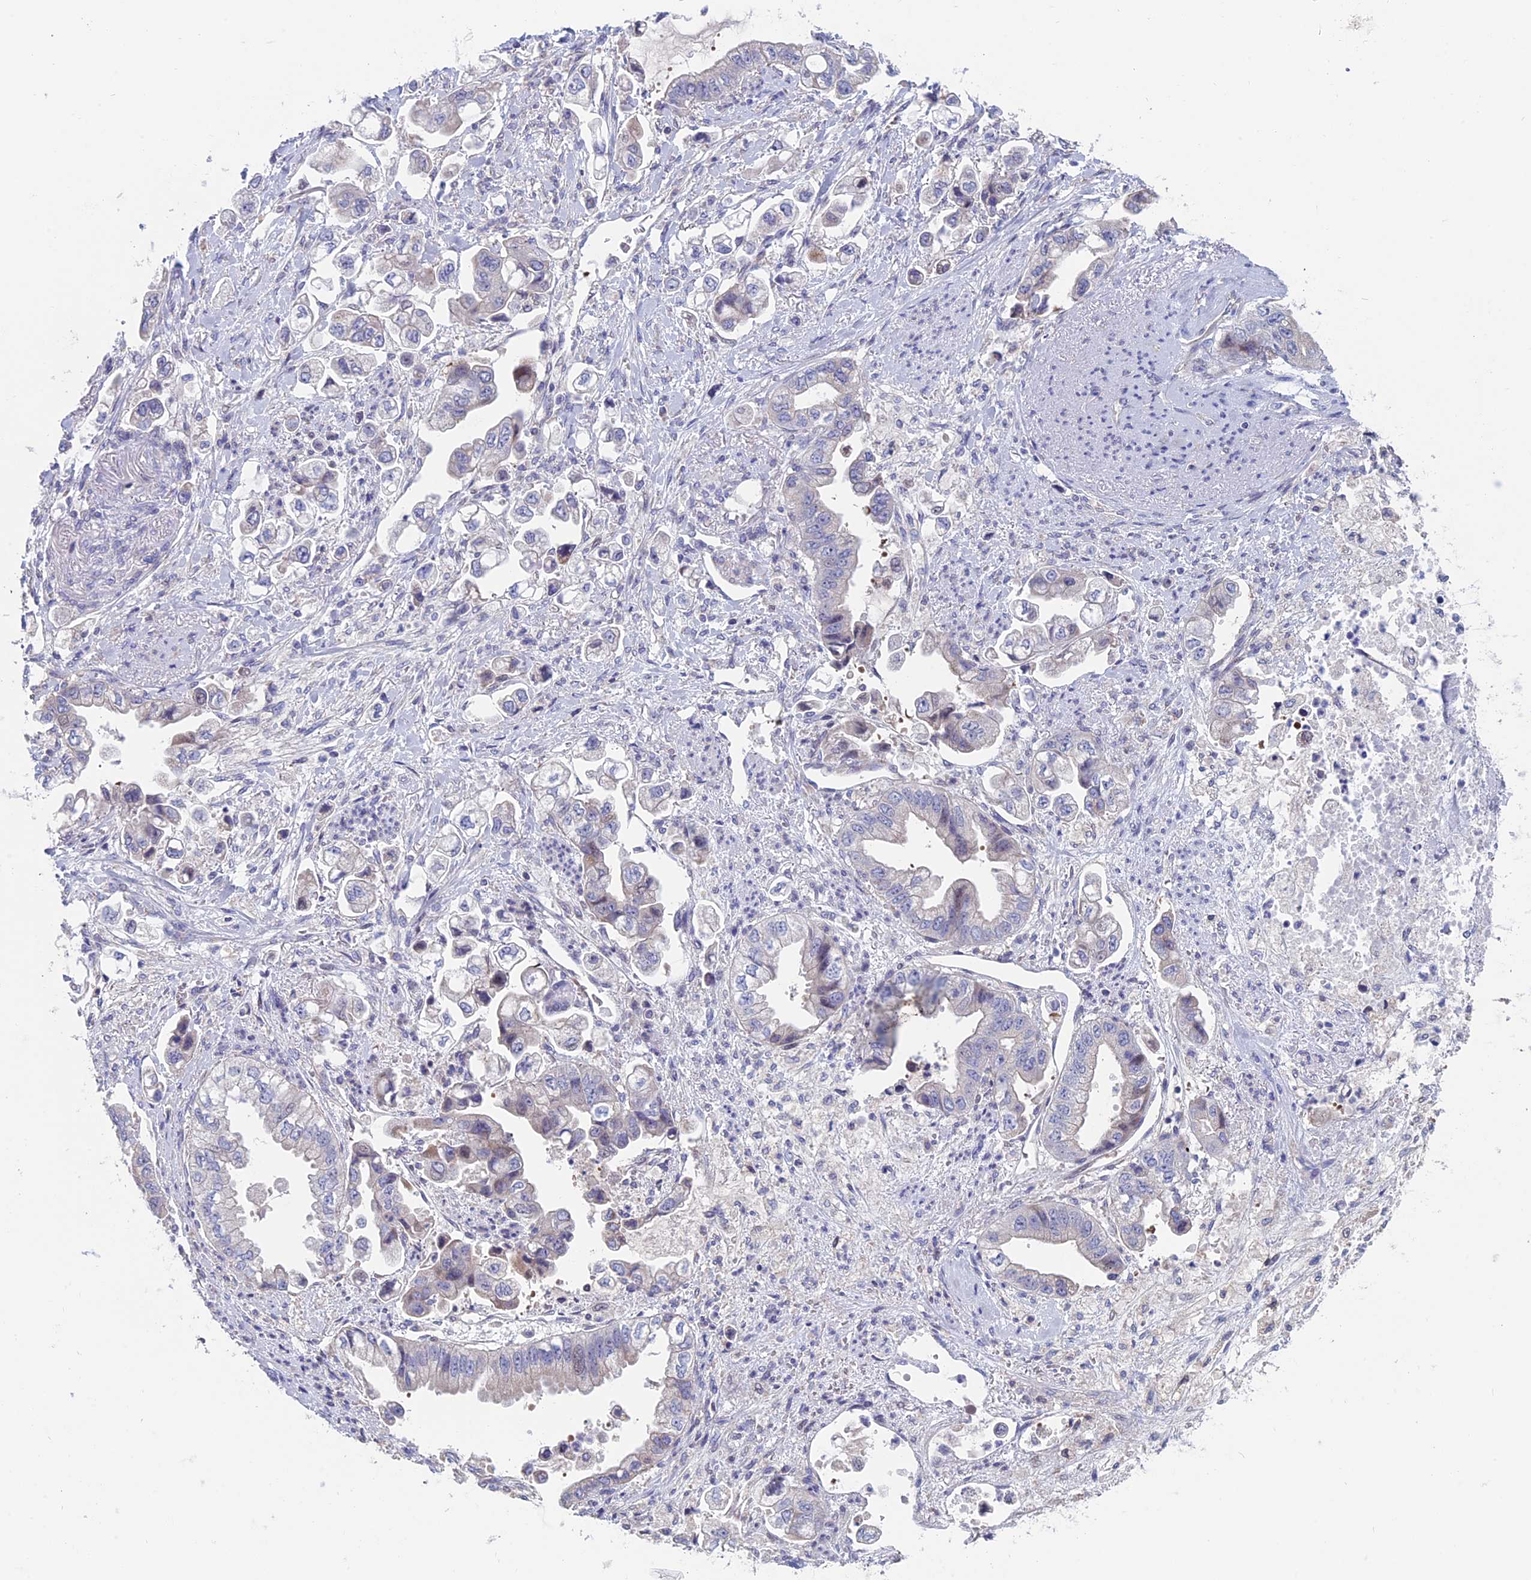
{"staining": {"intensity": "negative", "quantity": "none", "location": "none"}, "tissue": "stomach cancer", "cell_type": "Tumor cells", "image_type": "cancer", "snomed": [{"axis": "morphology", "description": "Adenocarcinoma, NOS"}, {"axis": "topography", "description": "Stomach"}], "caption": "The photomicrograph exhibits no significant positivity in tumor cells of stomach cancer (adenocarcinoma).", "gene": "NIBAN3", "patient": {"sex": "male", "age": 62}}